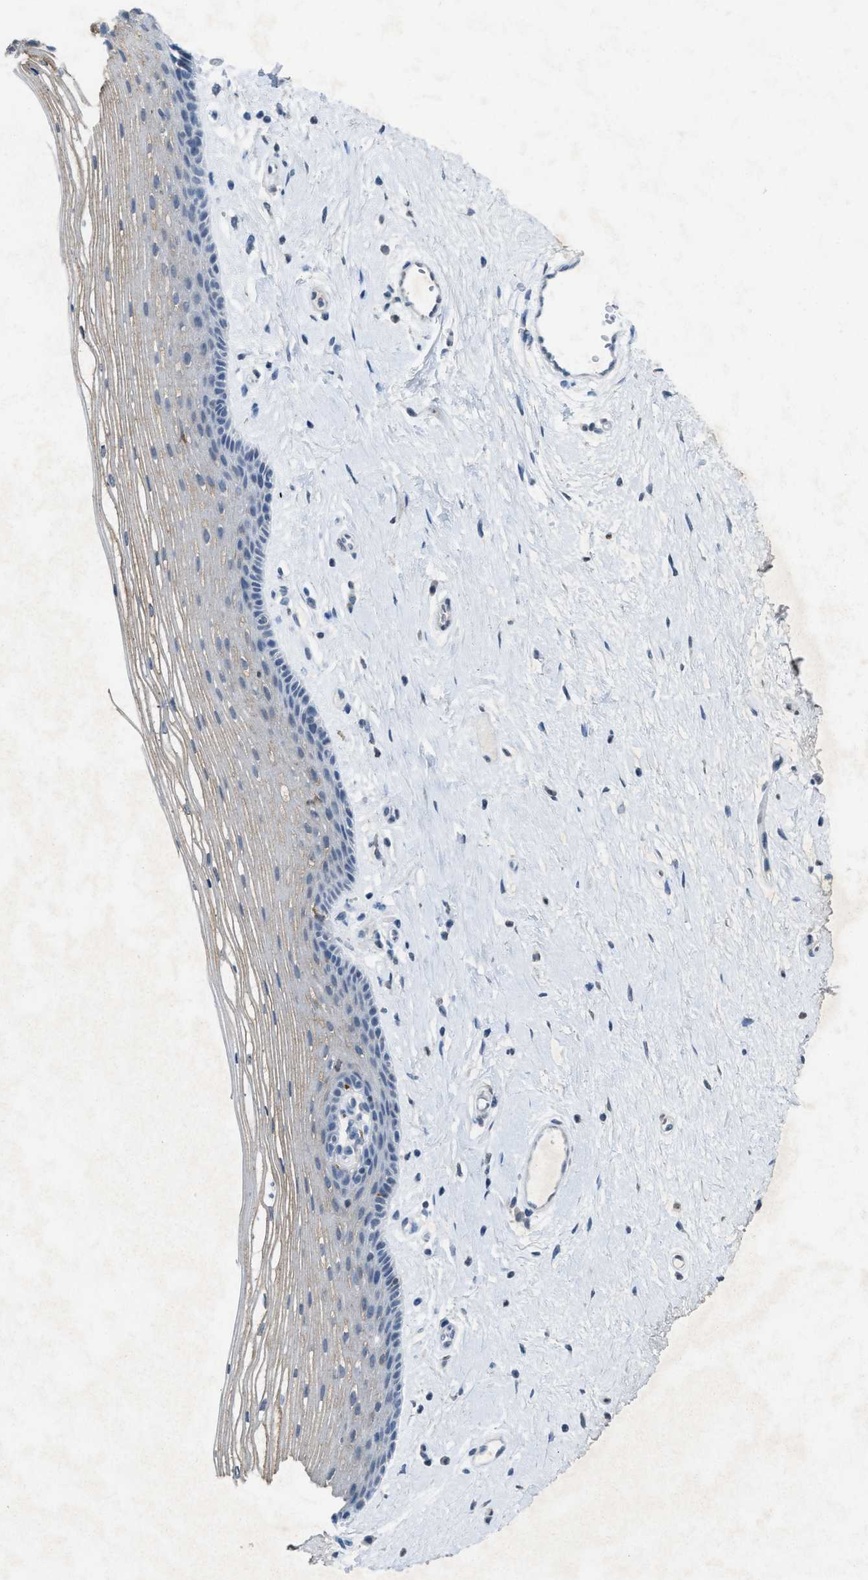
{"staining": {"intensity": "weak", "quantity": "25%-75%", "location": "cytoplasmic/membranous"}, "tissue": "vagina", "cell_type": "Squamous epithelial cells", "image_type": "normal", "snomed": [{"axis": "morphology", "description": "Normal tissue, NOS"}, {"axis": "topography", "description": "Vagina"}], "caption": "Immunohistochemical staining of normal human vagina demonstrates 25%-75% levels of weak cytoplasmic/membranous protein positivity in about 25%-75% of squamous epithelial cells. (IHC, brightfield microscopy, high magnification).", "gene": "SLC5A5", "patient": {"sex": "female", "age": 46}}